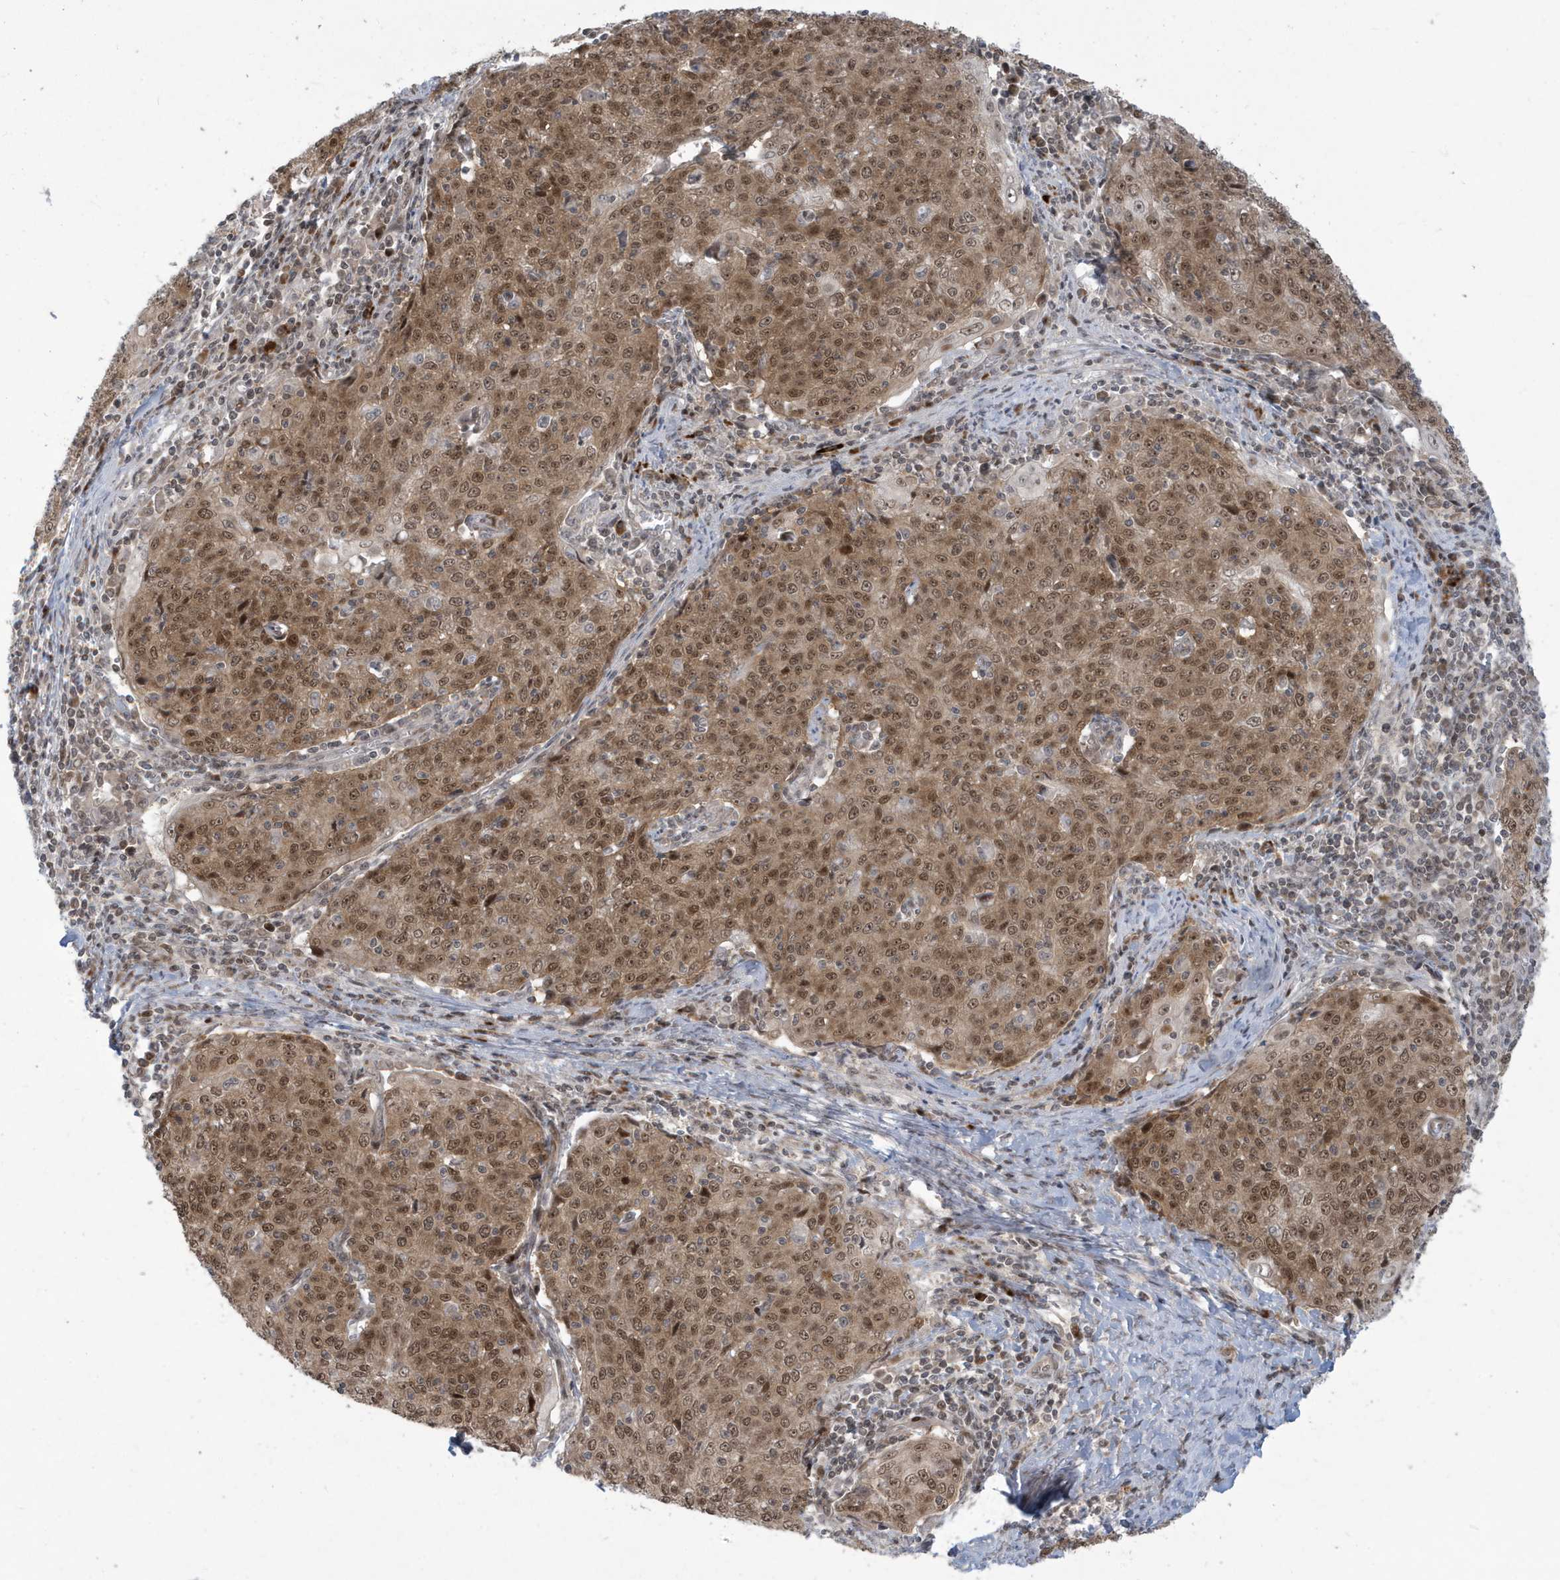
{"staining": {"intensity": "moderate", "quantity": ">75%", "location": "cytoplasmic/membranous,nuclear"}, "tissue": "cervical cancer", "cell_type": "Tumor cells", "image_type": "cancer", "snomed": [{"axis": "morphology", "description": "Squamous cell carcinoma, NOS"}, {"axis": "topography", "description": "Cervix"}], "caption": "The photomicrograph shows immunohistochemical staining of cervical squamous cell carcinoma. There is moderate cytoplasmic/membranous and nuclear staining is appreciated in about >75% of tumor cells. Nuclei are stained in blue.", "gene": "C1orf52", "patient": {"sex": "female", "age": 48}}